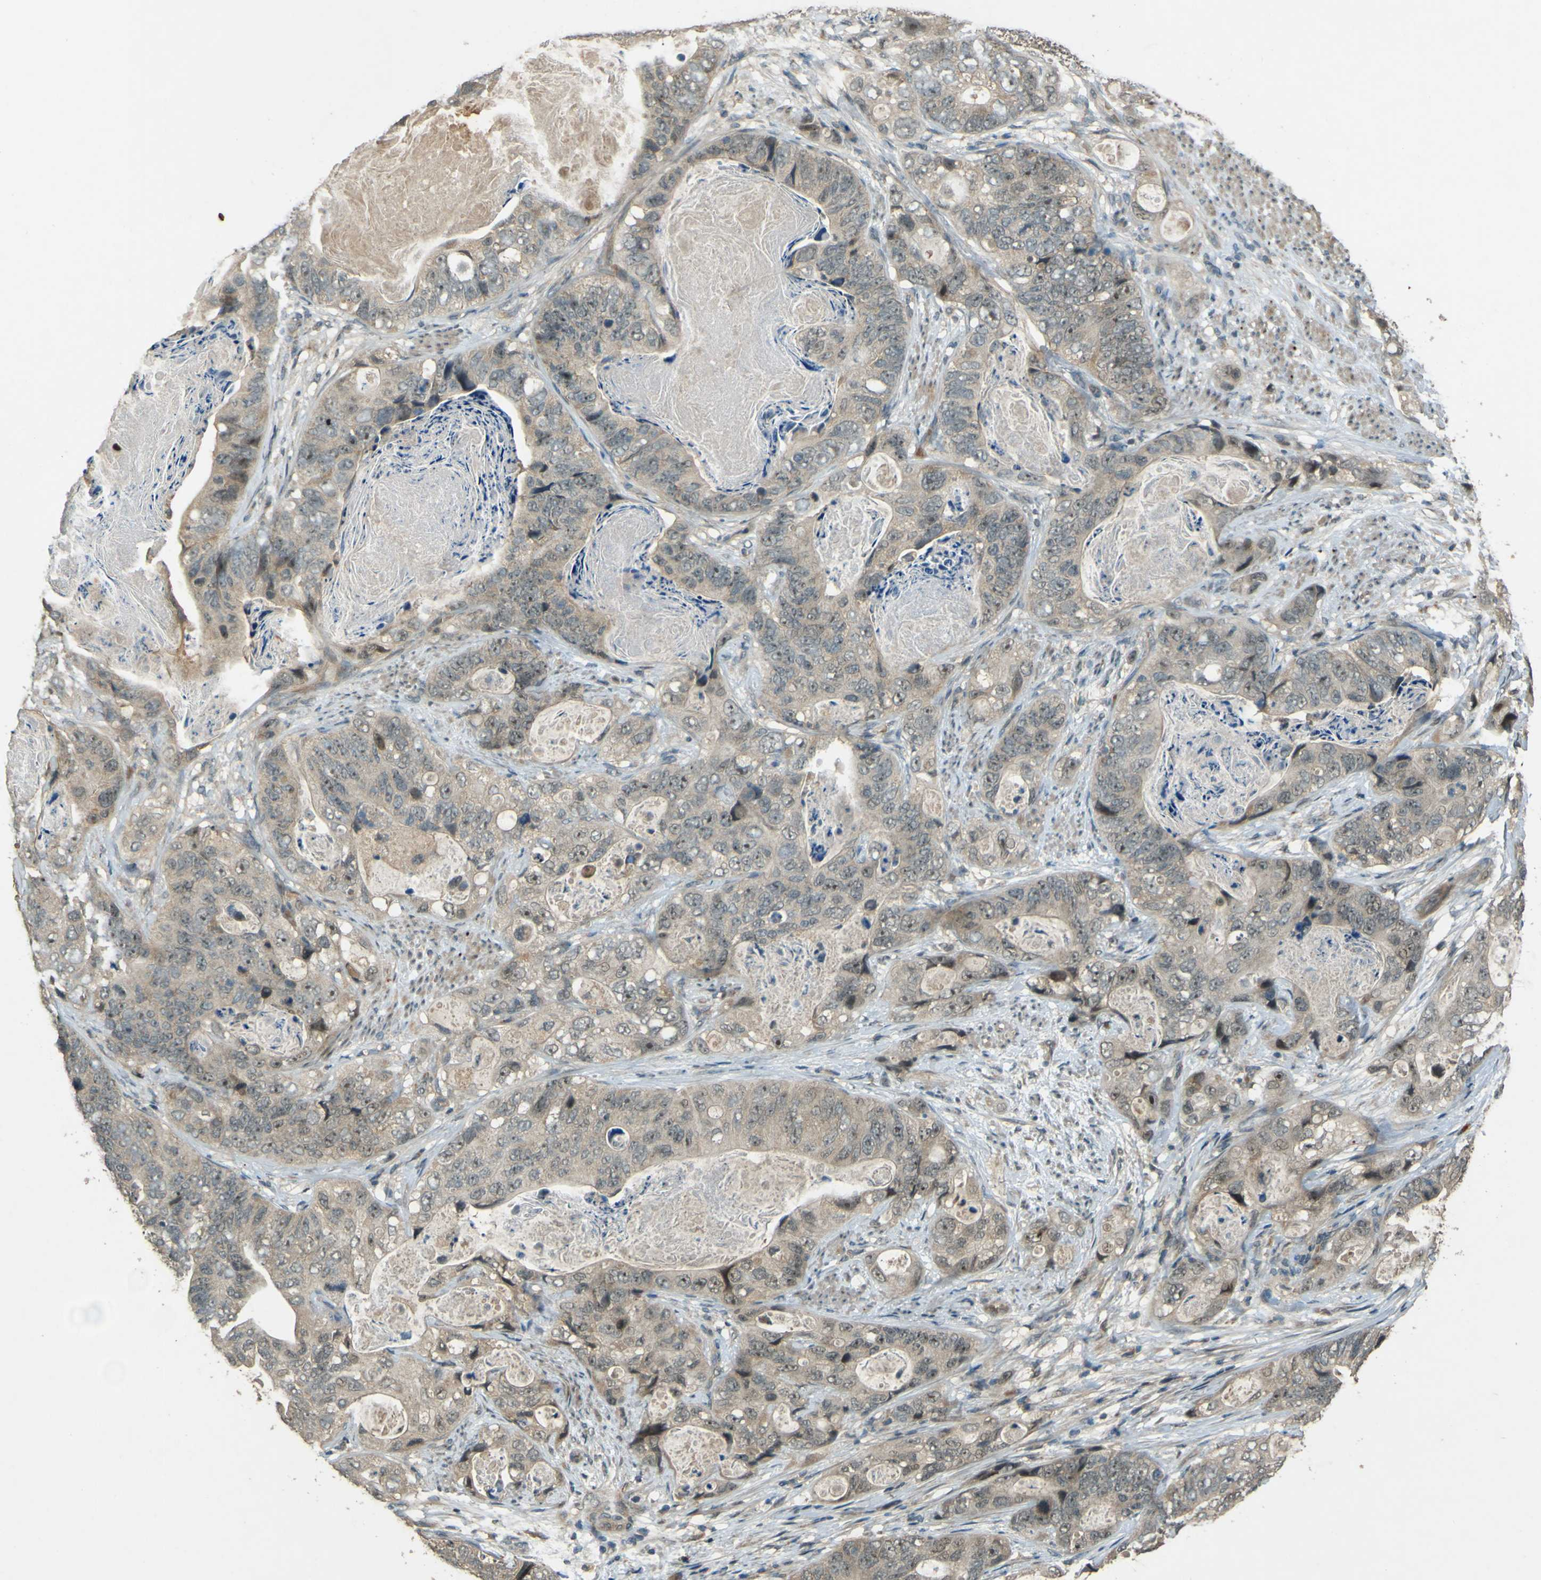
{"staining": {"intensity": "weak", "quantity": ">75%", "location": "cytoplasmic/membranous"}, "tissue": "stomach cancer", "cell_type": "Tumor cells", "image_type": "cancer", "snomed": [{"axis": "morphology", "description": "Adenocarcinoma, NOS"}, {"axis": "topography", "description": "Stomach"}], "caption": "Immunohistochemistry of stomach adenocarcinoma reveals low levels of weak cytoplasmic/membranous expression in approximately >75% of tumor cells.", "gene": "MPDZ", "patient": {"sex": "female", "age": 89}}